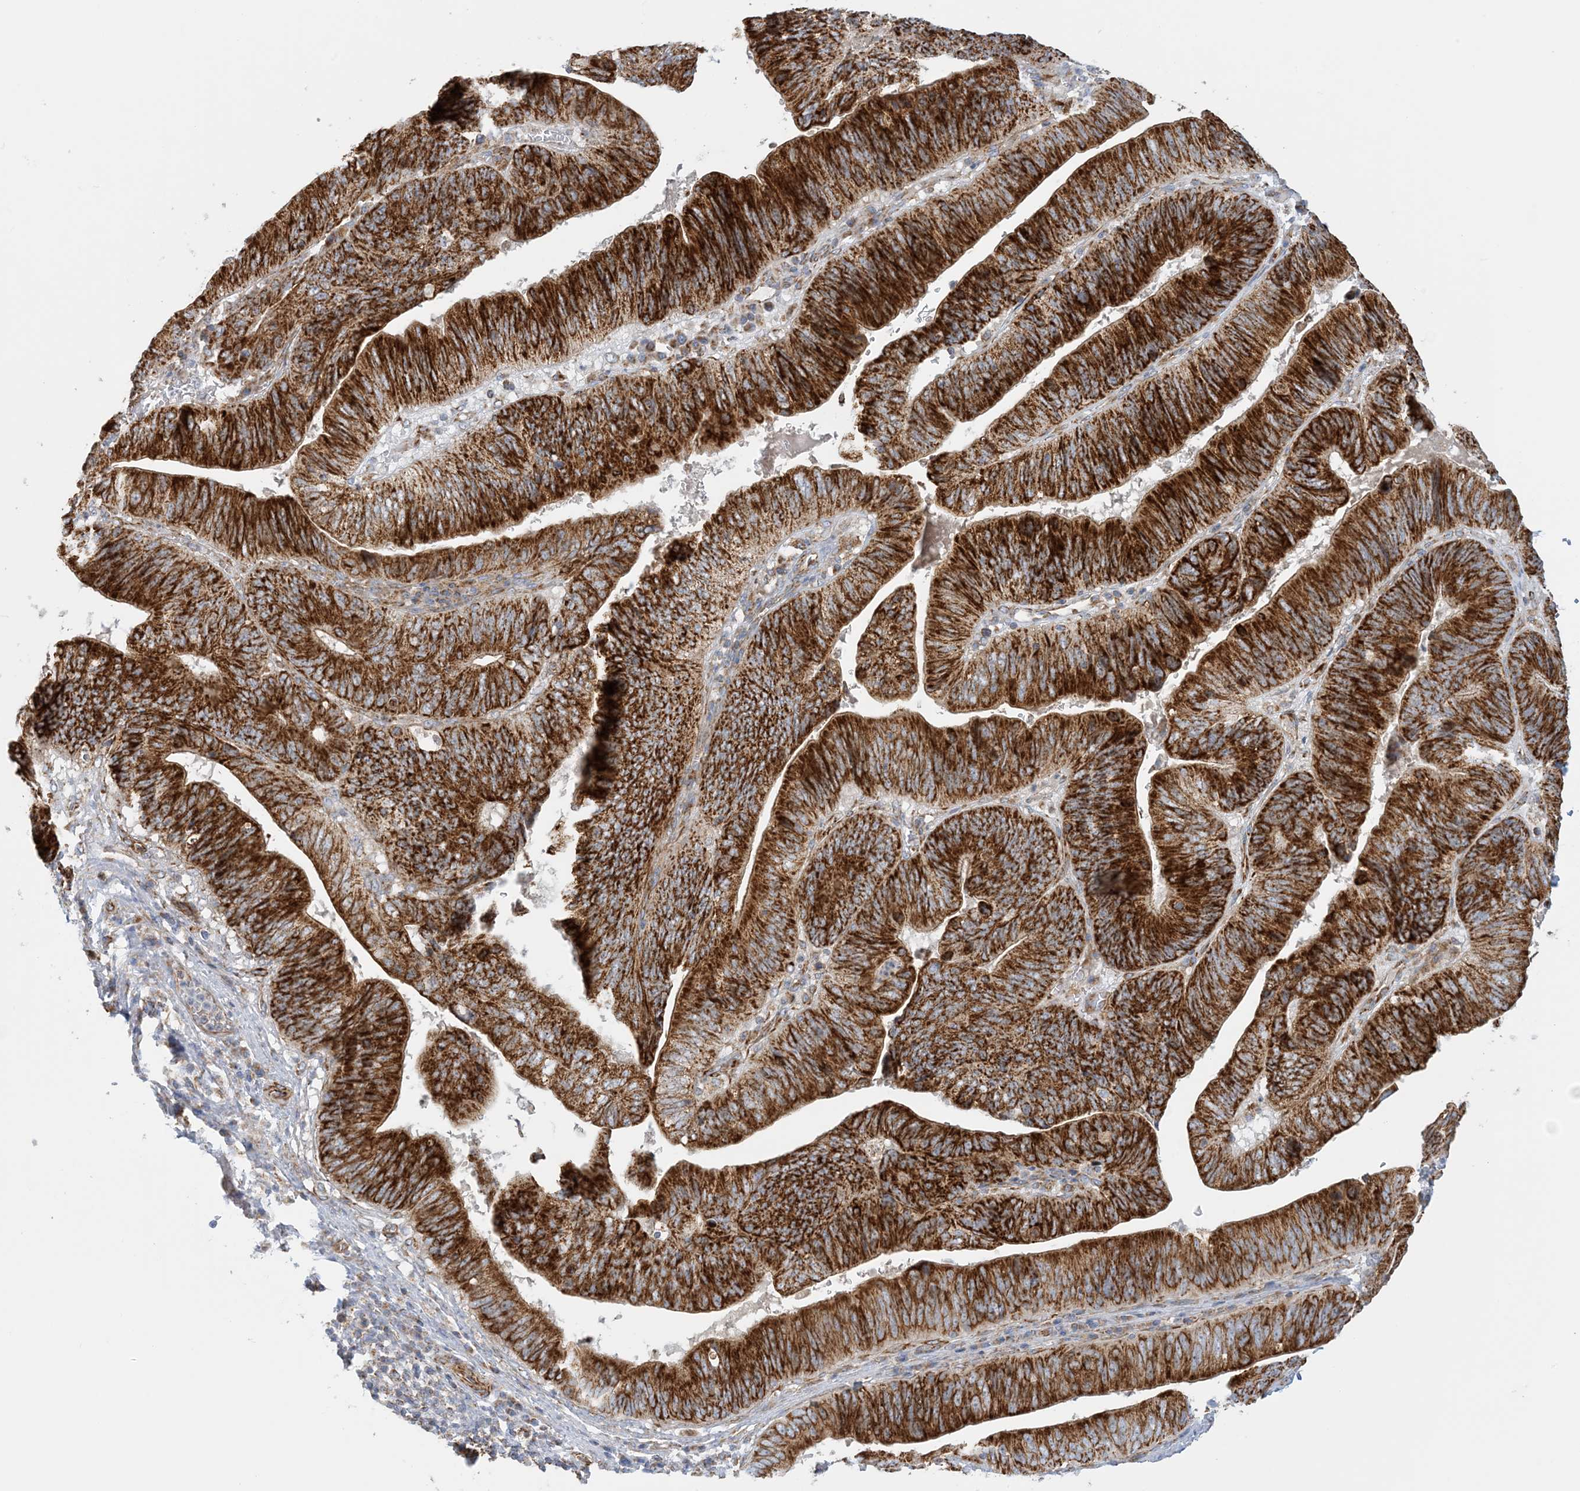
{"staining": {"intensity": "strong", "quantity": ">75%", "location": "cytoplasmic/membranous"}, "tissue": "pancreatic cancer", "cell_type": "Tumor cells", "image_type": "cancer", "snomed": [{"axis": "morphology", "description": "Adenocarcinoma, NOS"}, {"axis": "topography", "description": "Pancreas"}], "caption": "An IHC micrograph of neoplastic tissue is shown. Protein staining in brown labels strong cytoplasmic/membranous positivity in pancreatic cancer within tumor cells.", "gene": "COA3", "patient": {"sex": "male", "age": 63}}